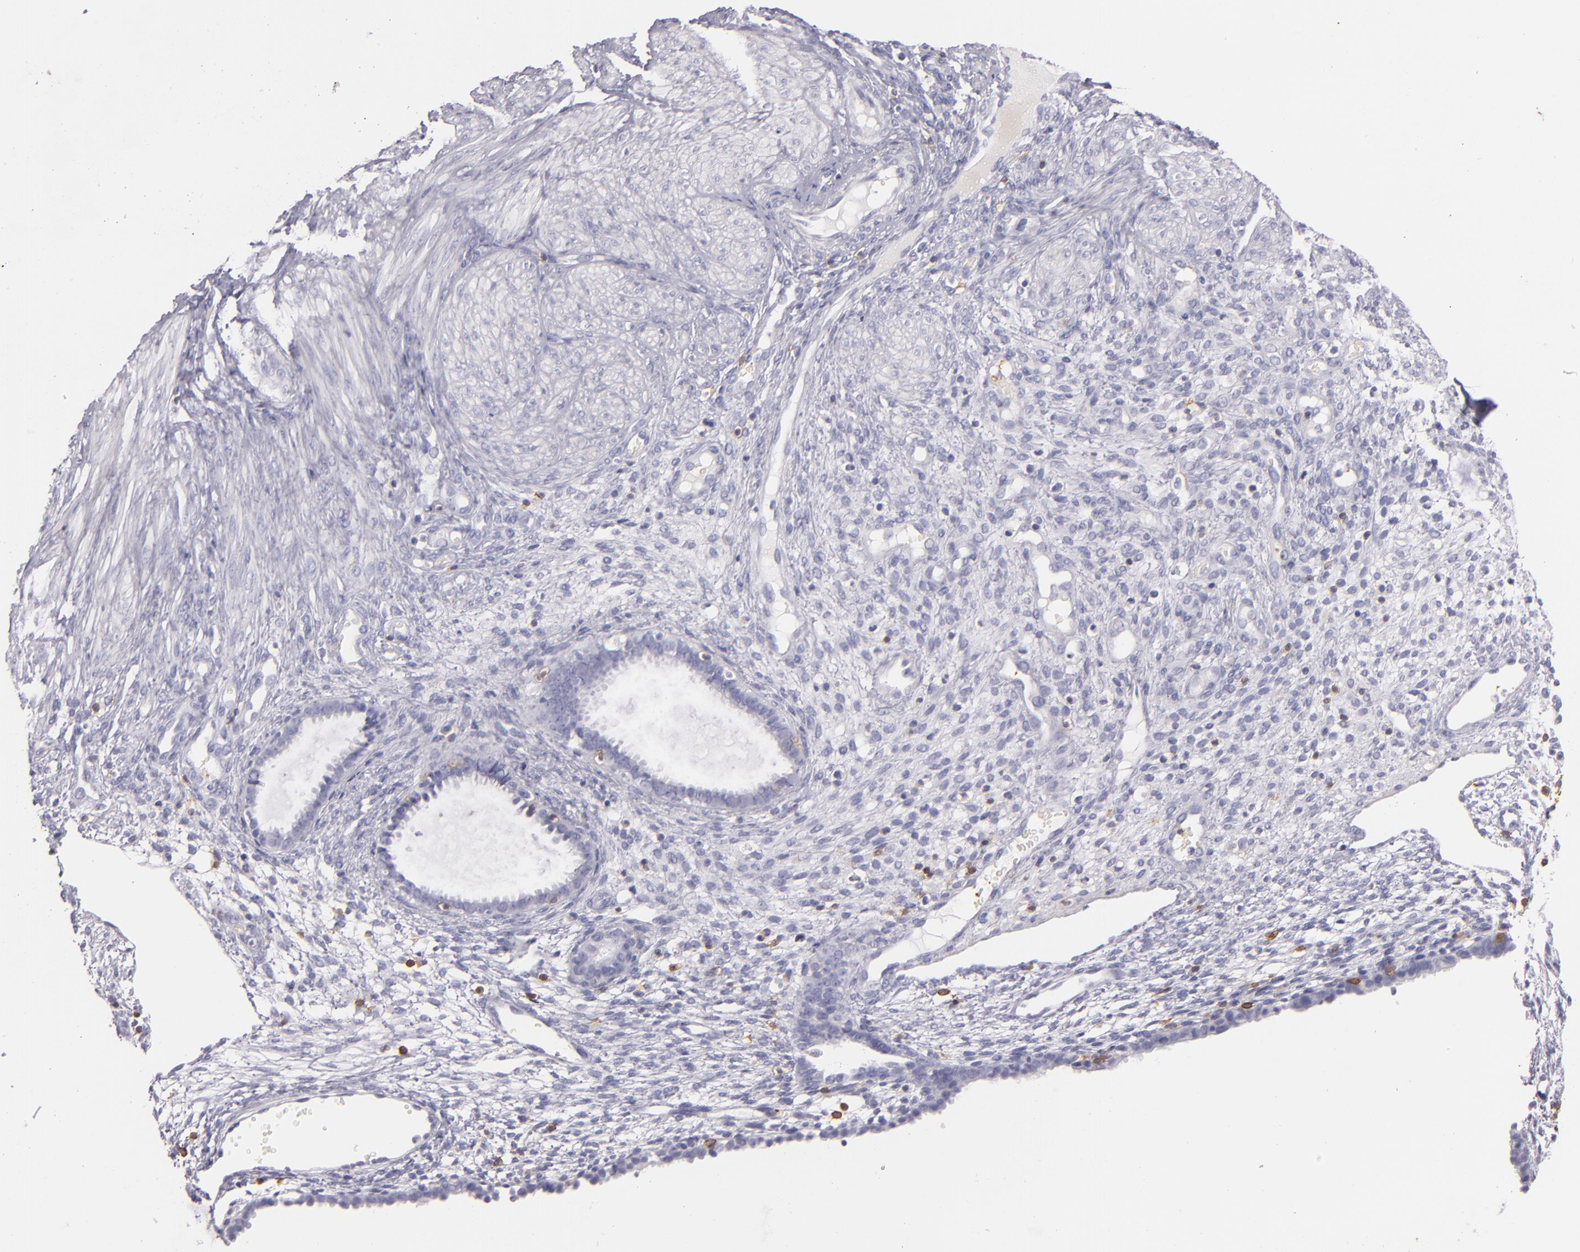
{"staining": {"intensity": "negative", "quantity": "none", "location": "none"}, "tissue": "endometrium", "cell_type": "Cells in endometrial stroma", "image_type": "normal", "snomed": [{"axis": "morphology", "description": "Normal tissue, NOS"}, {"axis": "topography", "description": "Endometrium"}], "caption": "Image shows no significant protein expression in cells in endometrial stroma of normal endometrium.", "gene": "LAT", "patient": {"sex": "female", "age": 72}}